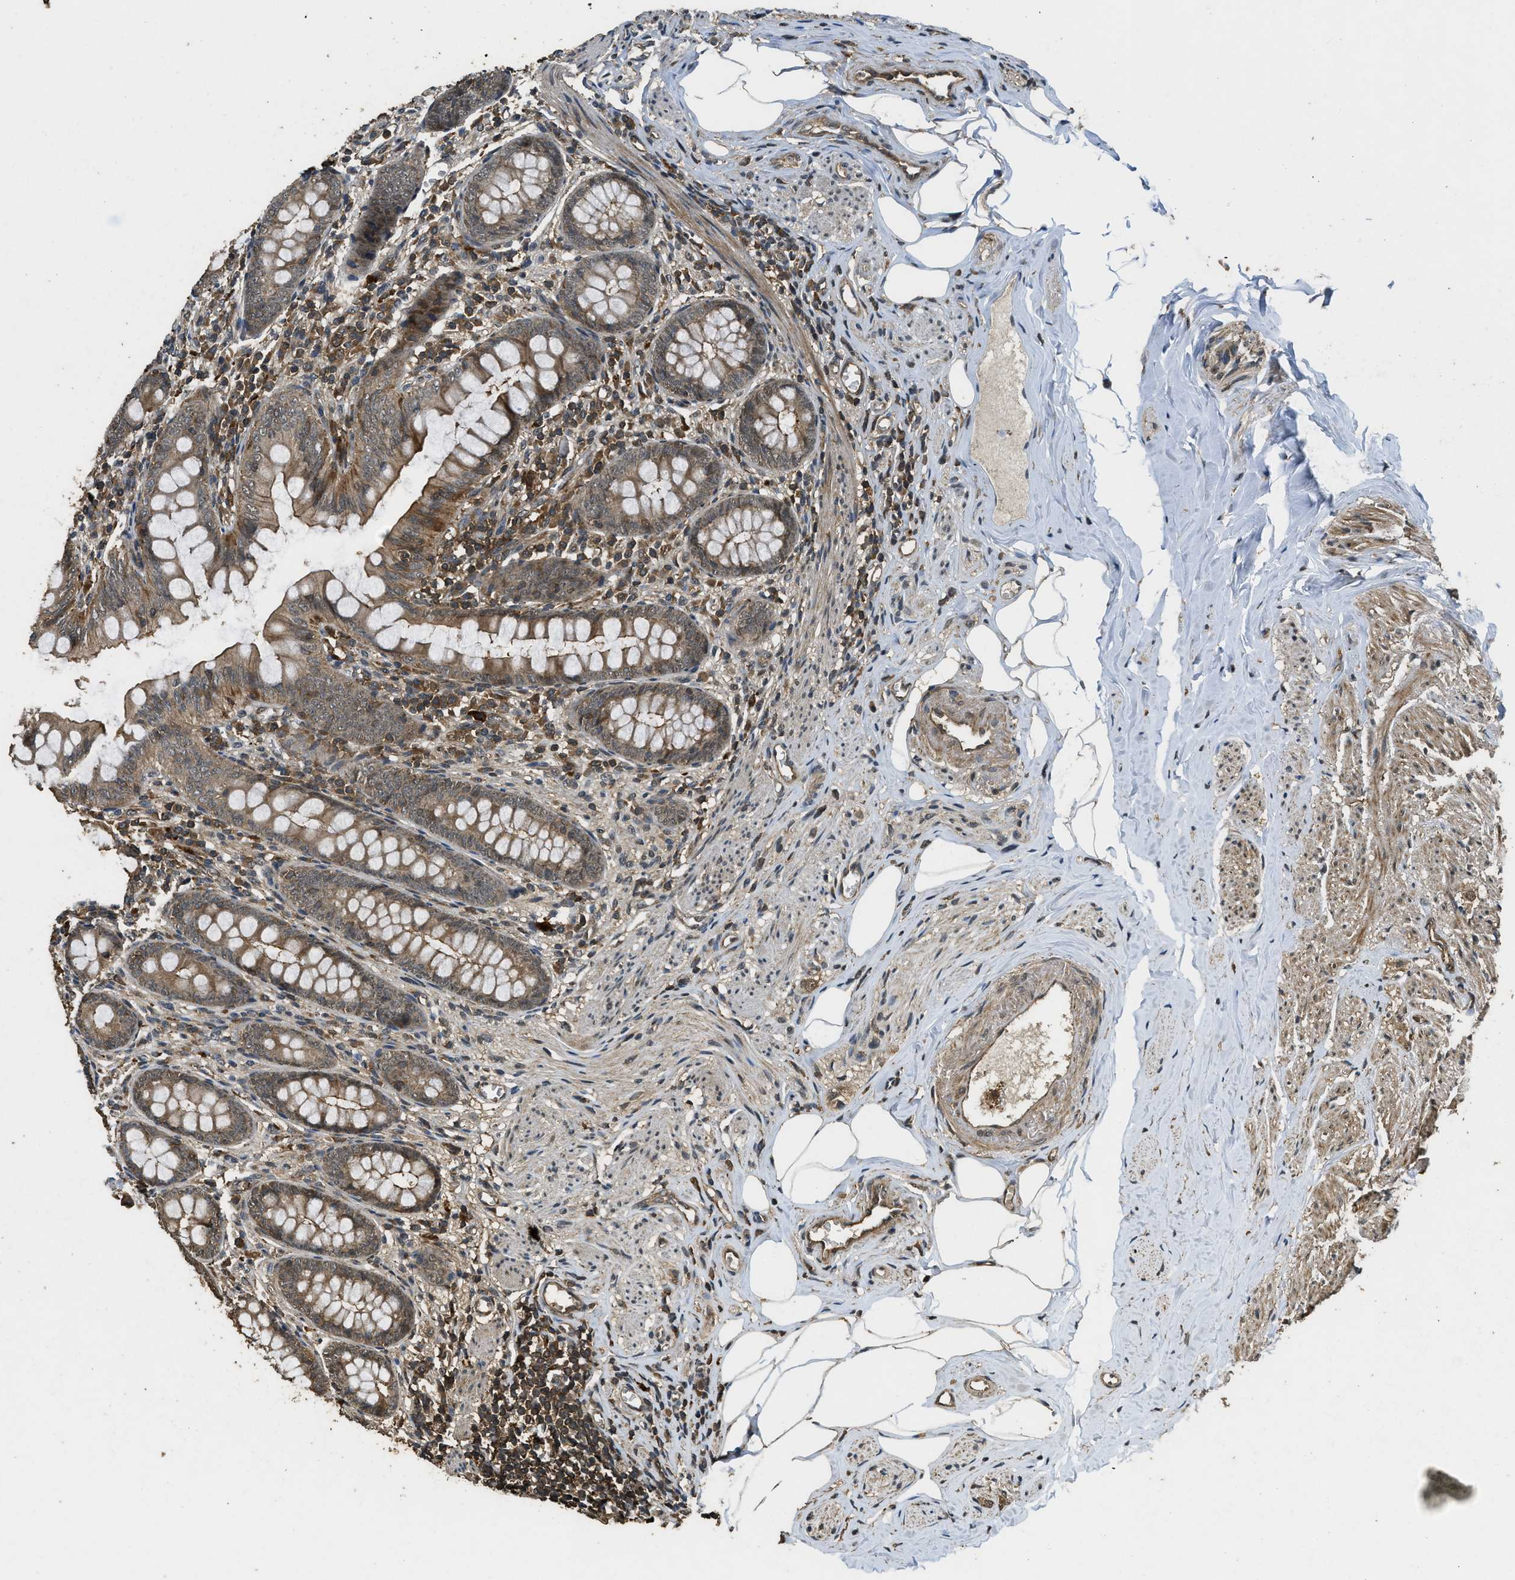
{"staining": {"intensity": "moderate", "quantity": ">75%", "location": "cytoplasmic/membranous,nuclear"}, "tissue": "appendix", "cell_type": "Glandular cells", "image_type": "normal", "snomed": [{"axis": "morphology", "description": "Normal tissue, NOS"}, {"axis": "topography", "description": "Appendix"}], "caption": "Protein positivity by IHC demonstrates moderate cytoplasmic/membranous,nuclear expression in about >75% of glandular cells in normal appendix.", "gene": "PPP6R3", "patient": {"sex": "female", "age": 77}}